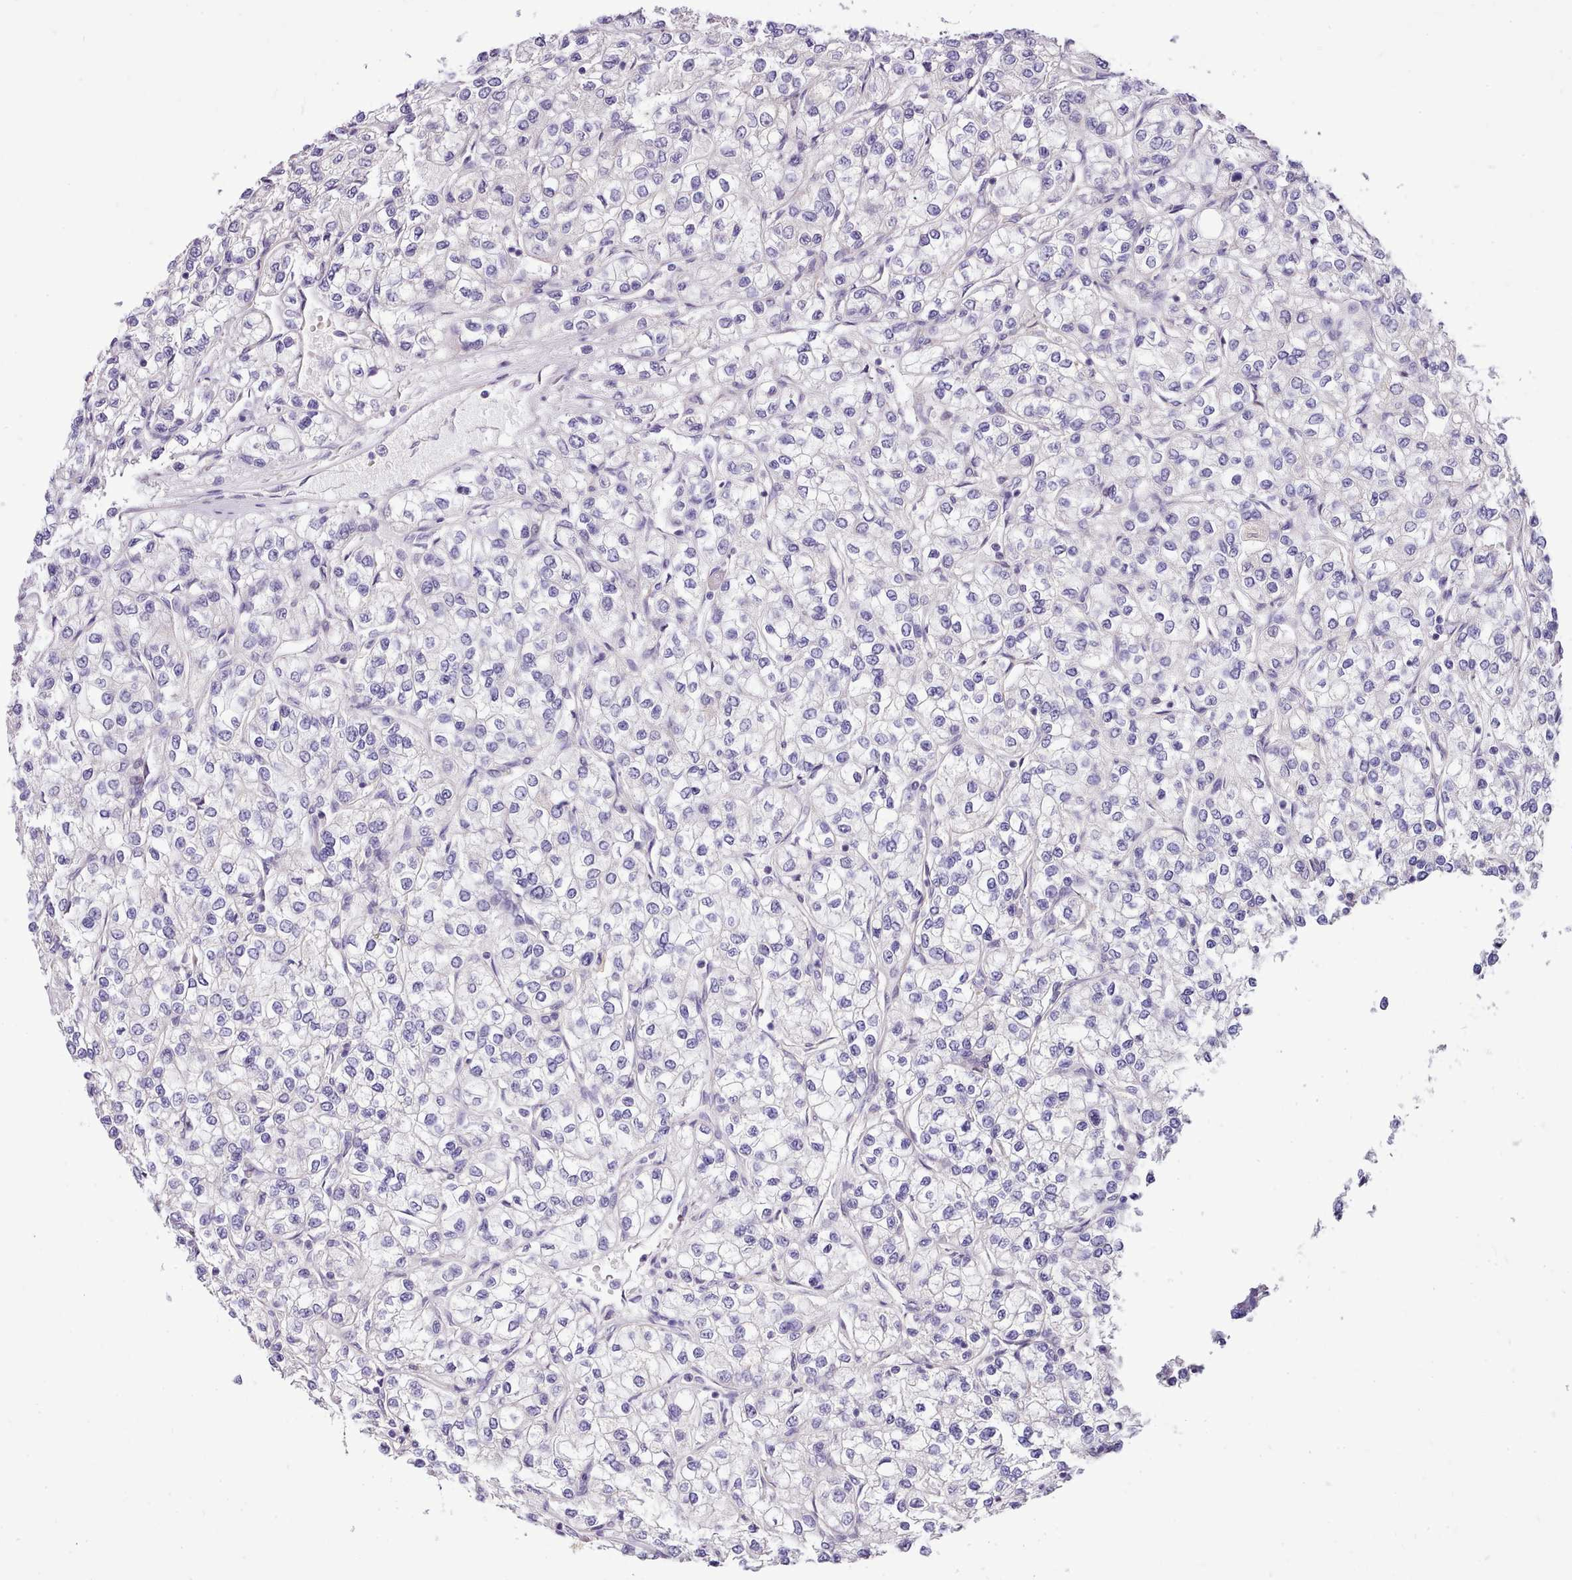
{"staining": {"intensity": "negative", "quantity": "none", "location": "none"}, "tissue": "renal cancer", "cell_type": "Tumor cells", "image_type": "cancer", "snomed": [{"axis": "morphology", "description": "Adenocarcinoma, NOS"}, {"axis": "topography", "description": "Kidney"}], "caption": "Micrograph shows no protein staining in tumor cells of renal cancer tissue.", "gene": "HOXB7", "patient": {"sex": "male", "age": 80}}